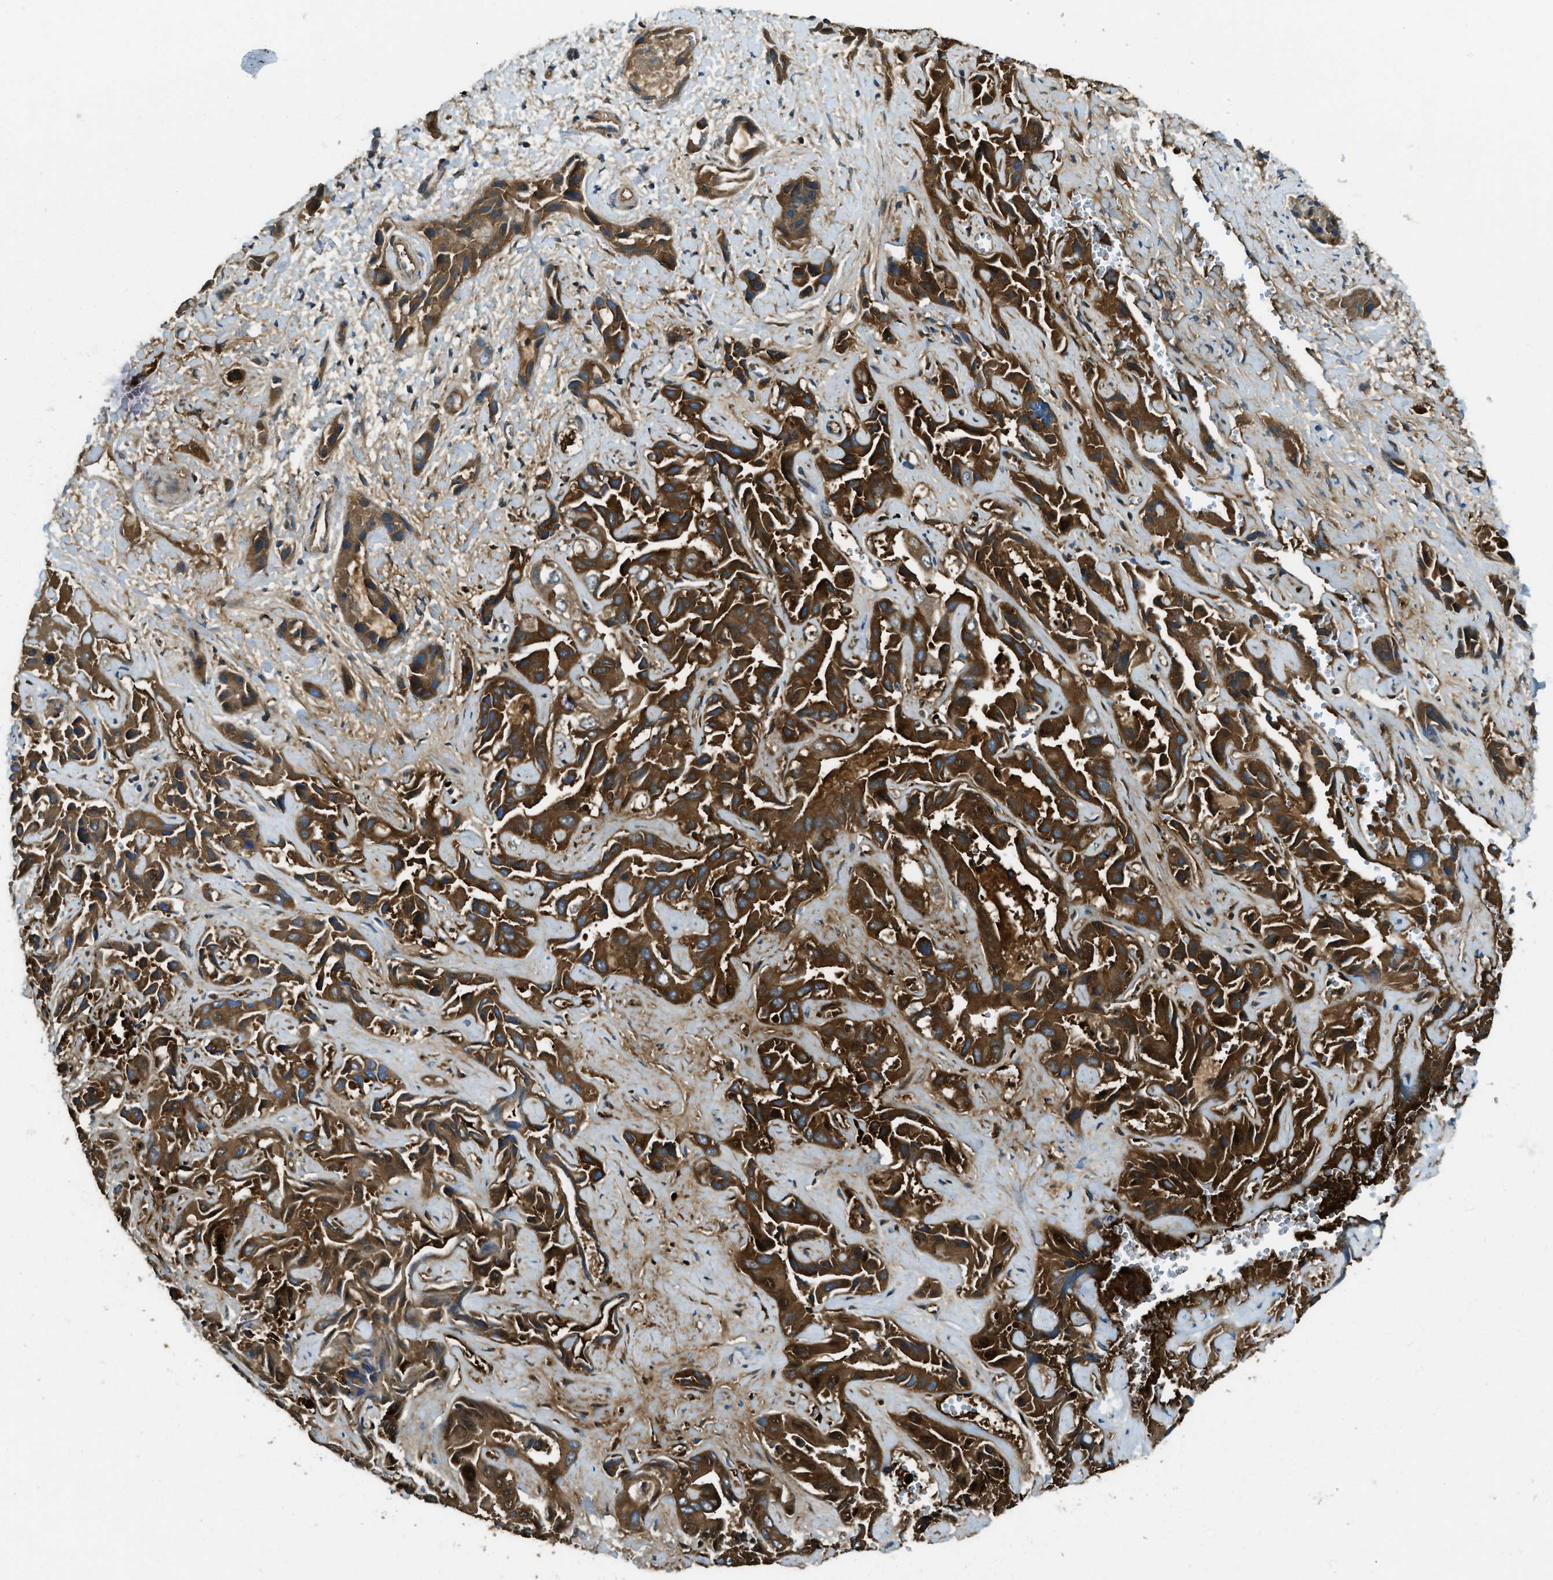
{"staining": {"intensity": "strong", "quantity": ">75%", "location": "cytoplasmic/membranous"}, "tissue": "liver cancer", "cell_type": "Tumor cells", "image_type": "cancer", "snomed": [{"axis": "morphology", "description": "Cholangiocarcinoma"}, {"axis": "topography", "description": "Liver"}], "caption": "Strong cytoplasmic/membranous expression is appreciated in approximately >75% of tumor cells in liver cholangiocarcinoma. The staining was performed using DAB, with brown indicating positive protein expression. Nuclei are stained blue with hematoxylin.", "gene": "TRIM59", "patient": {"sex": "female", "age": 52}}